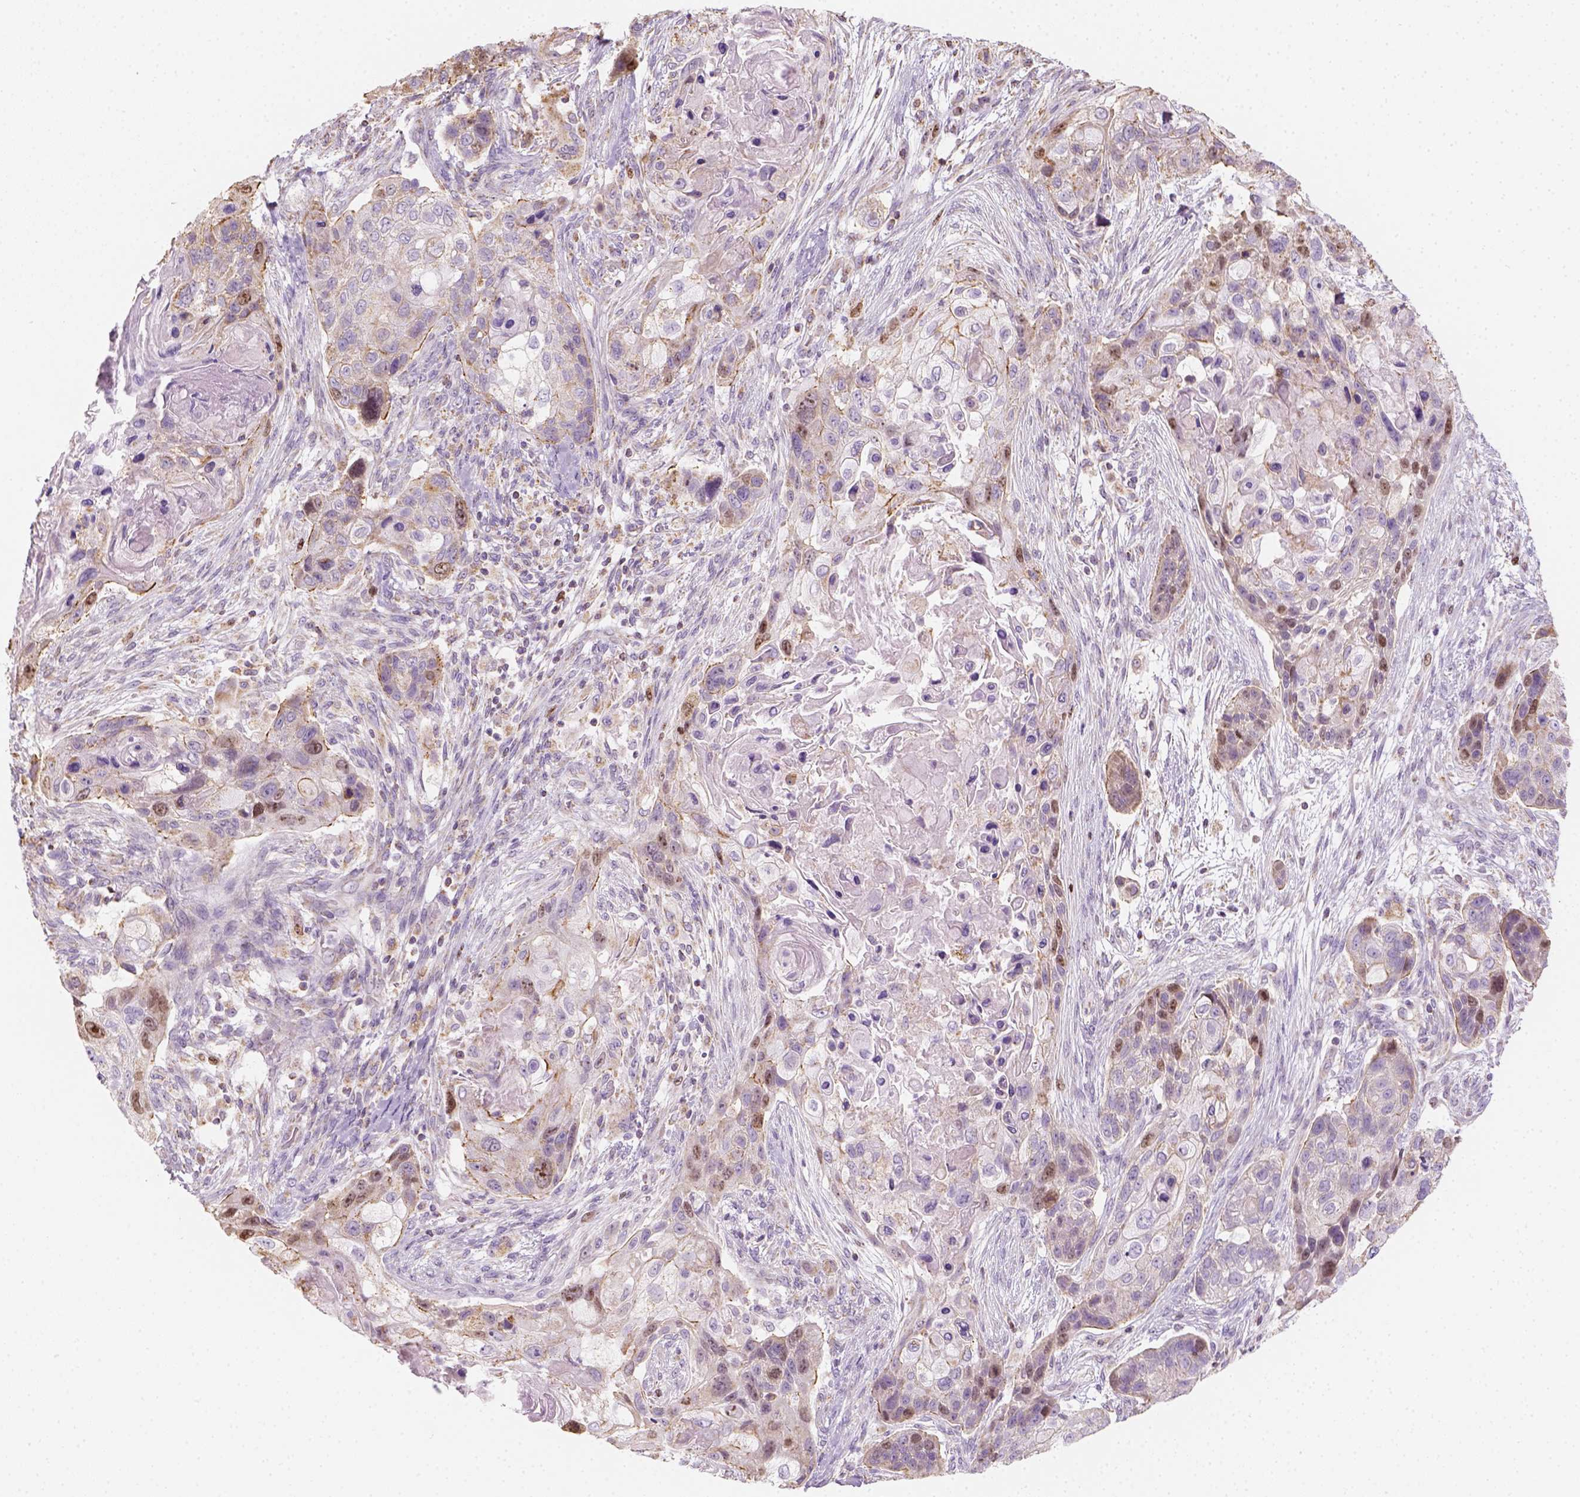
{"staining": {"intensity": "weak", "quantity": "<25%", "location": "cytoplasmic/membranous,nuclear"}, "tissue": "lung cancer", "cell_type": "Tumor cells", "image_type": "cancer", "snomed": [{"axis": "morphology", "description": "Squamous cell carcinoma, NOS"}, {"axis": "topography", "description": "Lung"}], "caption": "IHC micrograph of neoplastic tissue: human lung cancer stained with DAB (3,3'-diaminobenzidine) shows no significant protein staining in tumor cells. (DAB immunohistochemistry, high magnification).", "gene": "LCA5", "patient": {"sex": "male", "age": 69}}